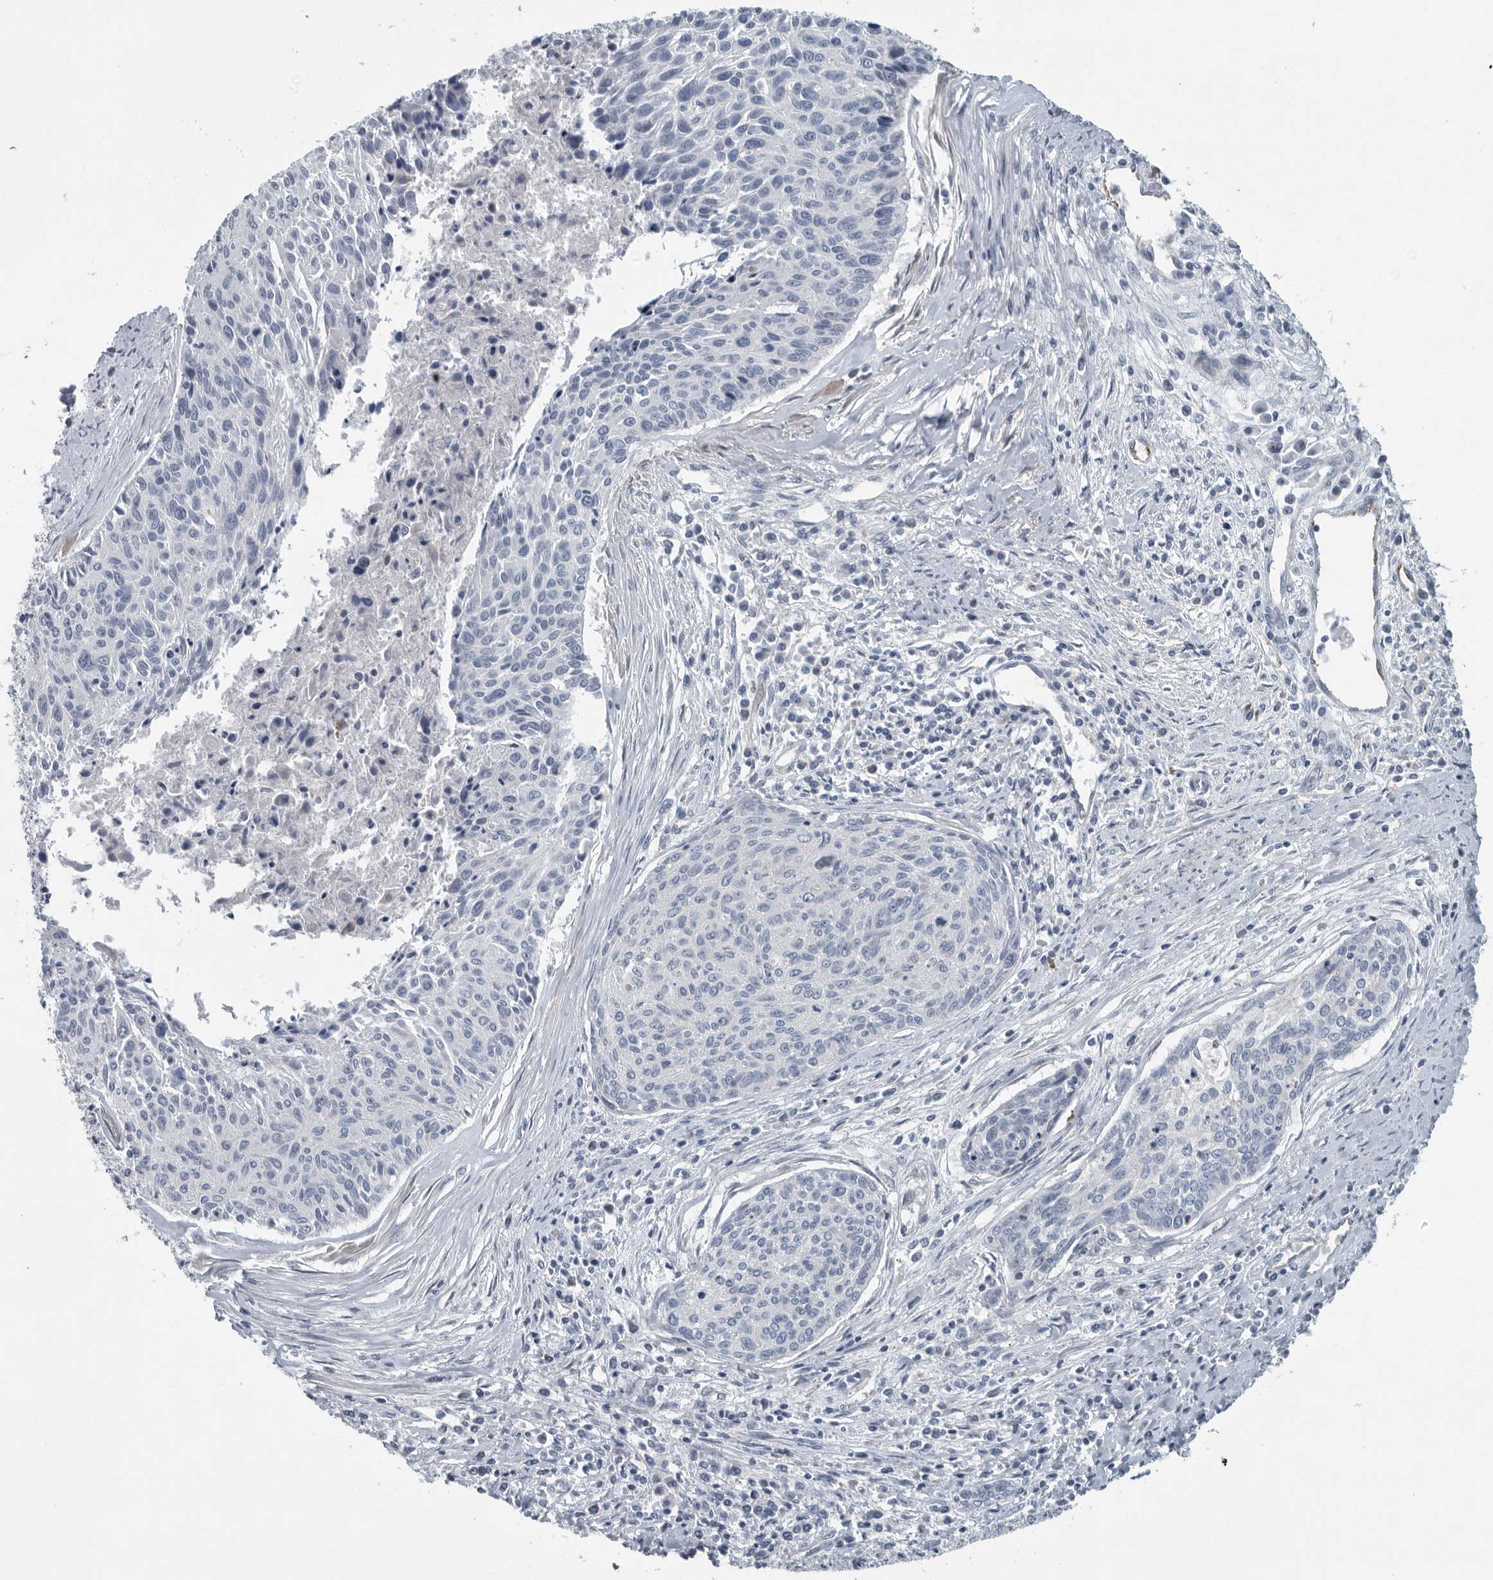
{"staining": {"intensity": "negative", "quantity": "none", "location": "none"}, "tissue": "cervical cancer", "cell_type": "Tumor cells", "image_type": "cancer", "snomed": [{"axis": "morphology", "description": "Squamous cell carcinoma, NOS"}, {"axis": "topography", "description": "Cervix"}], "caption": "Immunohistochemical staining of human cervical cancer demonstrates no significant expression in tumor cells.", "gene": "MPP3", "patient": {"sex": "female", "age": 55}}